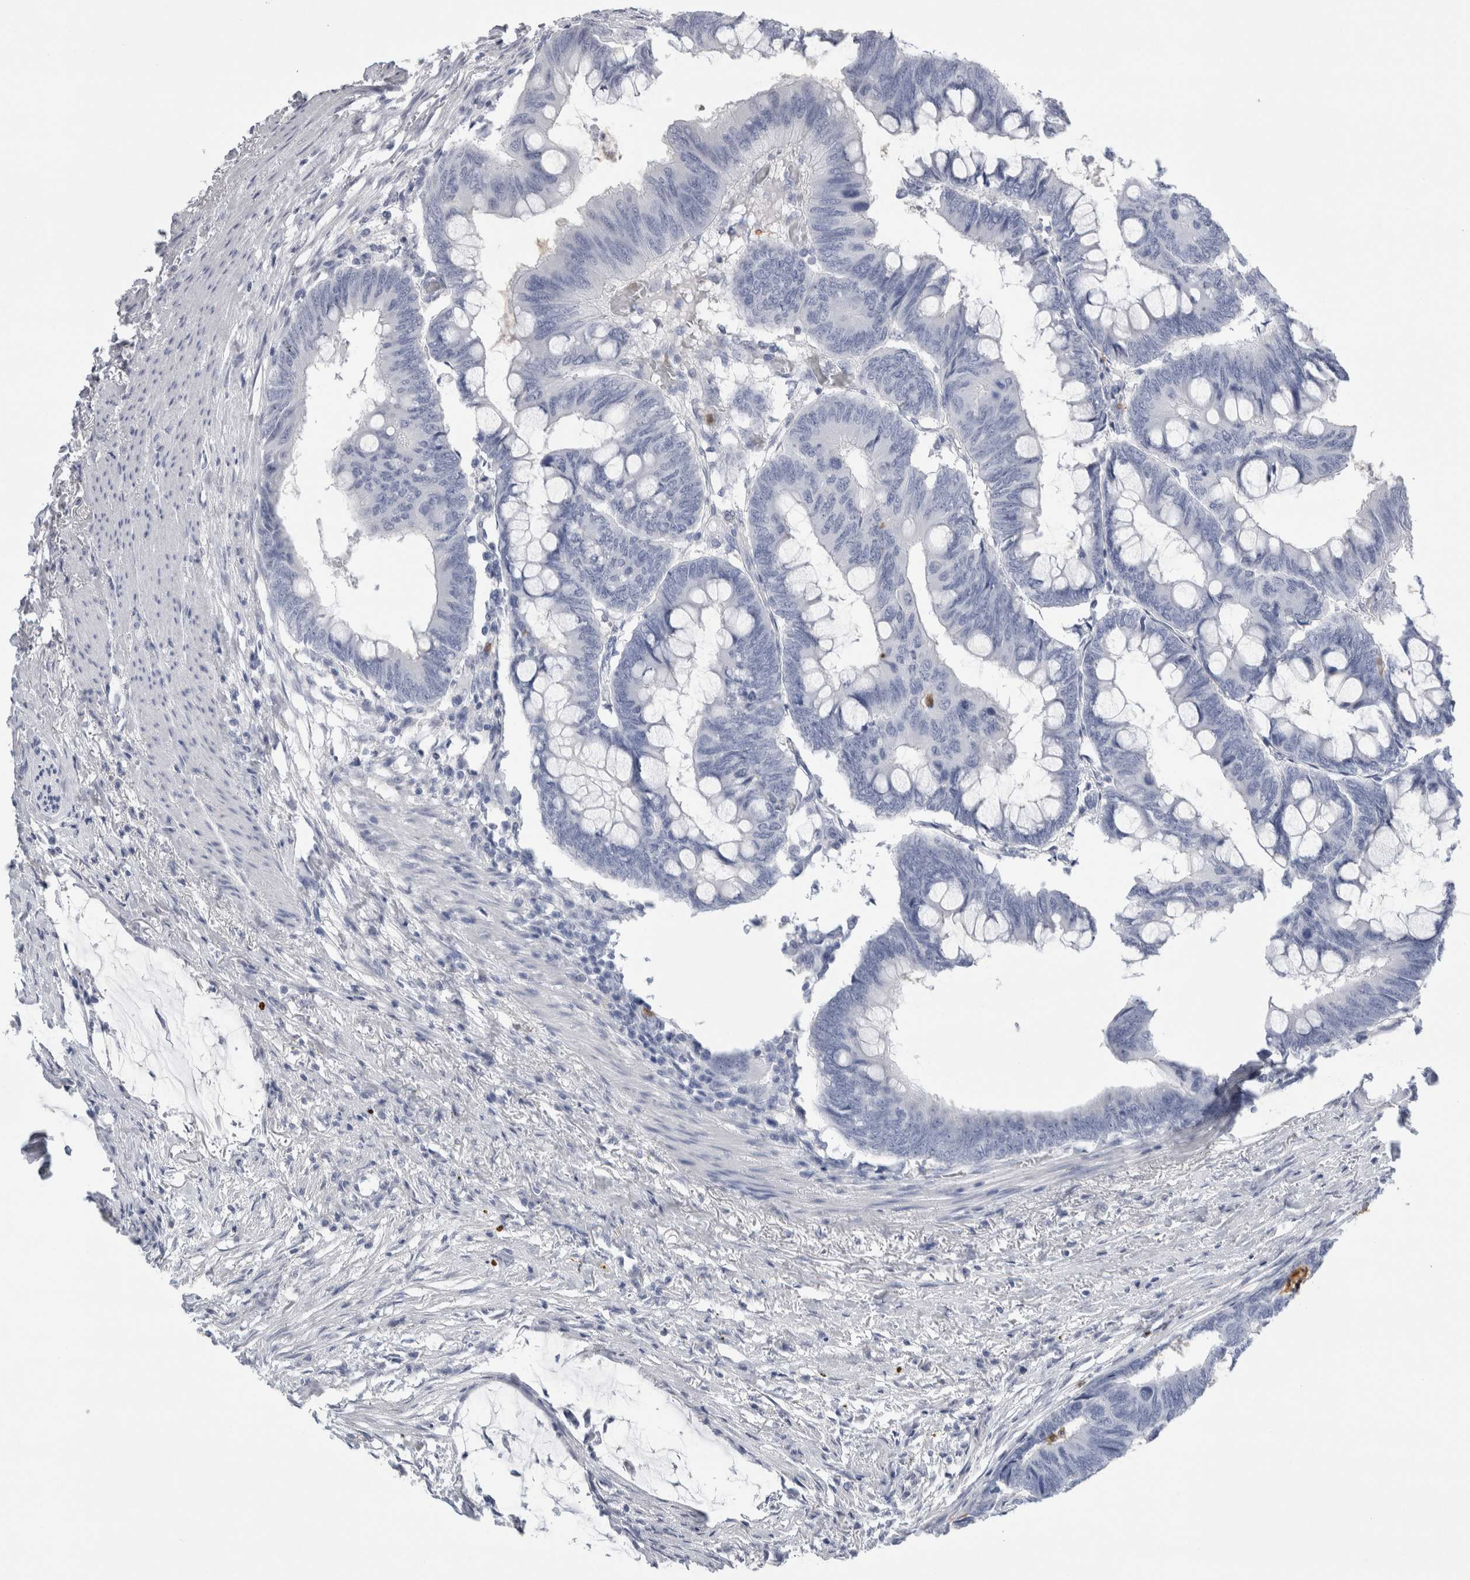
{"staining": {"intensity": "negative", "quantity": "none", "location": "none"}, "tissue": "colorectal cancer", "cell_type": "Tumor cells", "image_type": "cancer", "snomed": [{"axis": "morphology", "description": "Normal tissue, NOS"}, {"axis": "morphology", "description": "Adenocarcinoma, NOS"}, {"axis": "topography", "description": "Rectum"}, {"axis": "topography", "description": "Peripheral nerve tissue"}], "caption": "An immunohistochemistry (IHC) image of colorectal cancer is shown. There is no staining in tumor cells of colorectal cancer.", "gene": "S100A12", "patient": {"sex": "male", "age": 92}}